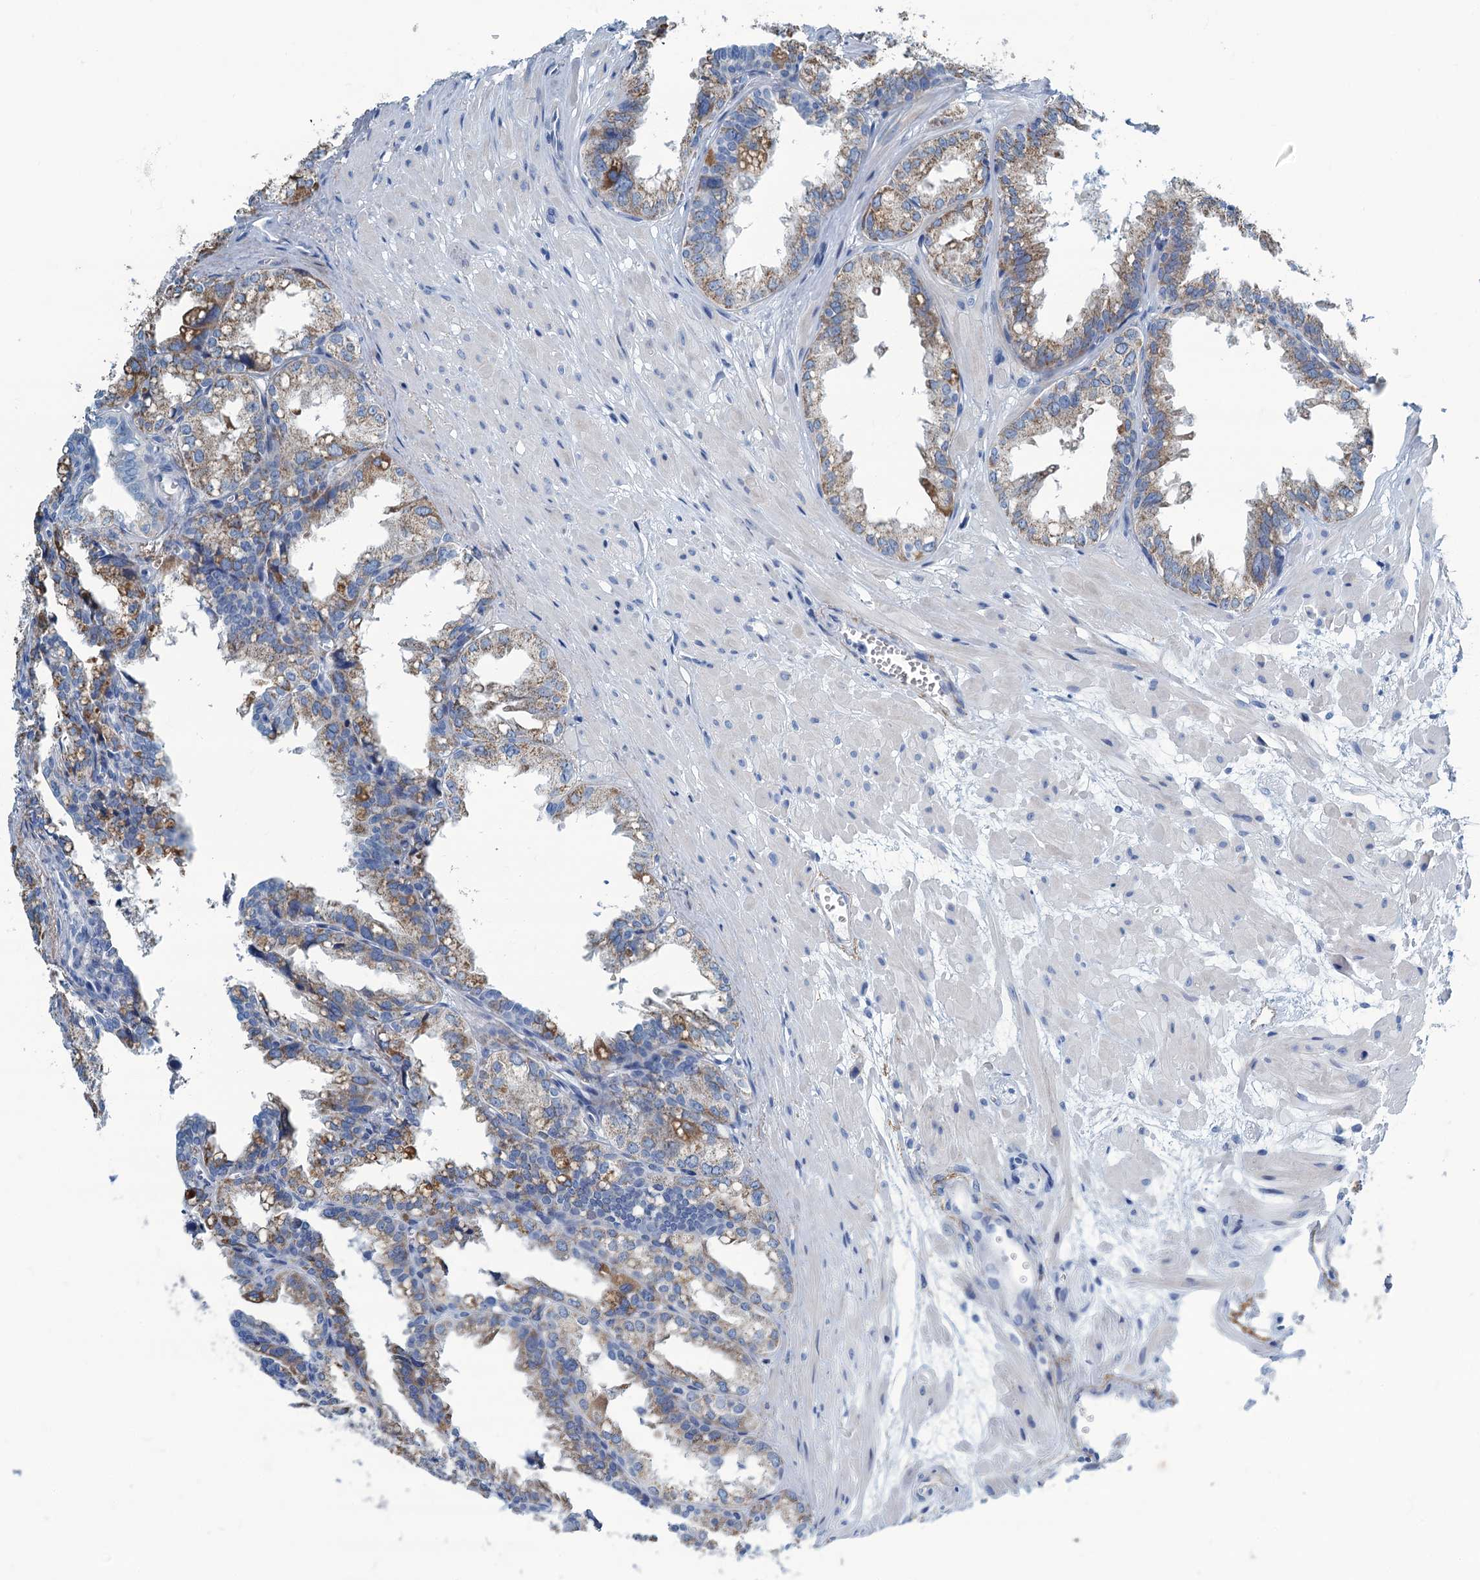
{"staining": {"intensity": "moderate", "quantity": "<25%", "location": "cytoplasmic/membranous"}, "tissue": "seminal vesicle", "cell_type": "Glandular cells", "image_type": "normal", "snomed": [{"axis": "morphology", "description": "Normal tissue, NOS"}, {"axis": "topography", "description": "Prostate"}, {"axis": "topography", "description": "Seminal veicle"}], "caption": "A histopathology image showing moderate cytoplasmic/membranous staining in about <25% of glandular cells in unremarkable seminal vesicle, as visualized by brown immunohistochemical staining.", "gene": "C10orf88", "patient": {"sex": "male", "age": 51}}